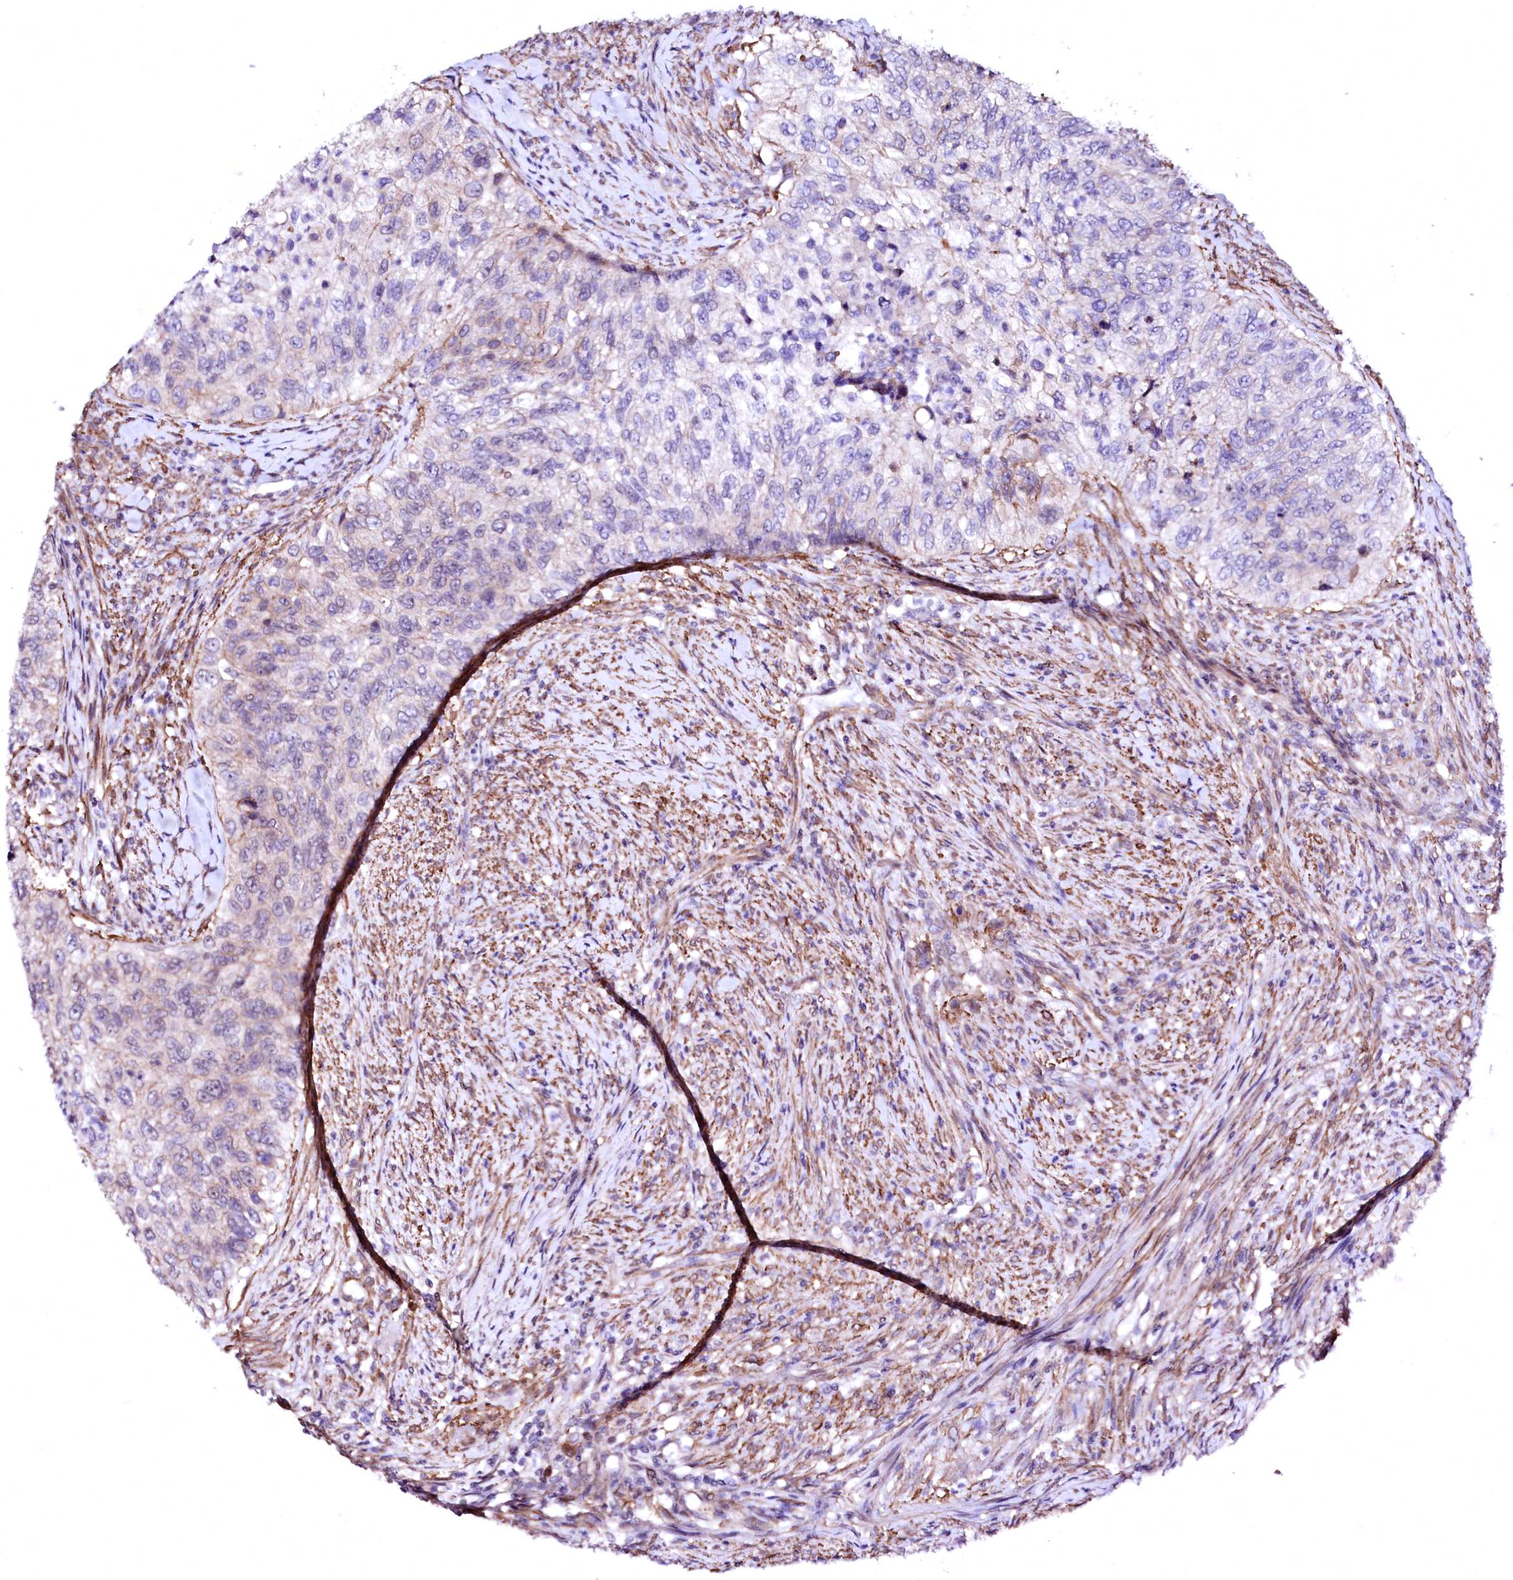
{"staining": {"intensity": "weak", "quantity": "<25%", "location": "cytoplasmic/membranous"}, "tissue": "urothelial cancer", "cell_type": "Tumor cells", "image_type": "cancer", "snomed": [{"axis": "morphology", "description": "Urothelial carcinoma, High grade"}, {"axis": "topography", "description": "Urinary bladder"}], "caption": "Urothelial carcinoma (high-grade) was stained to show a protein in brown. There is no significant positivity in tumor cells.", "gene": "GPR176", "patient": {"sex": "female", "age": 60}}